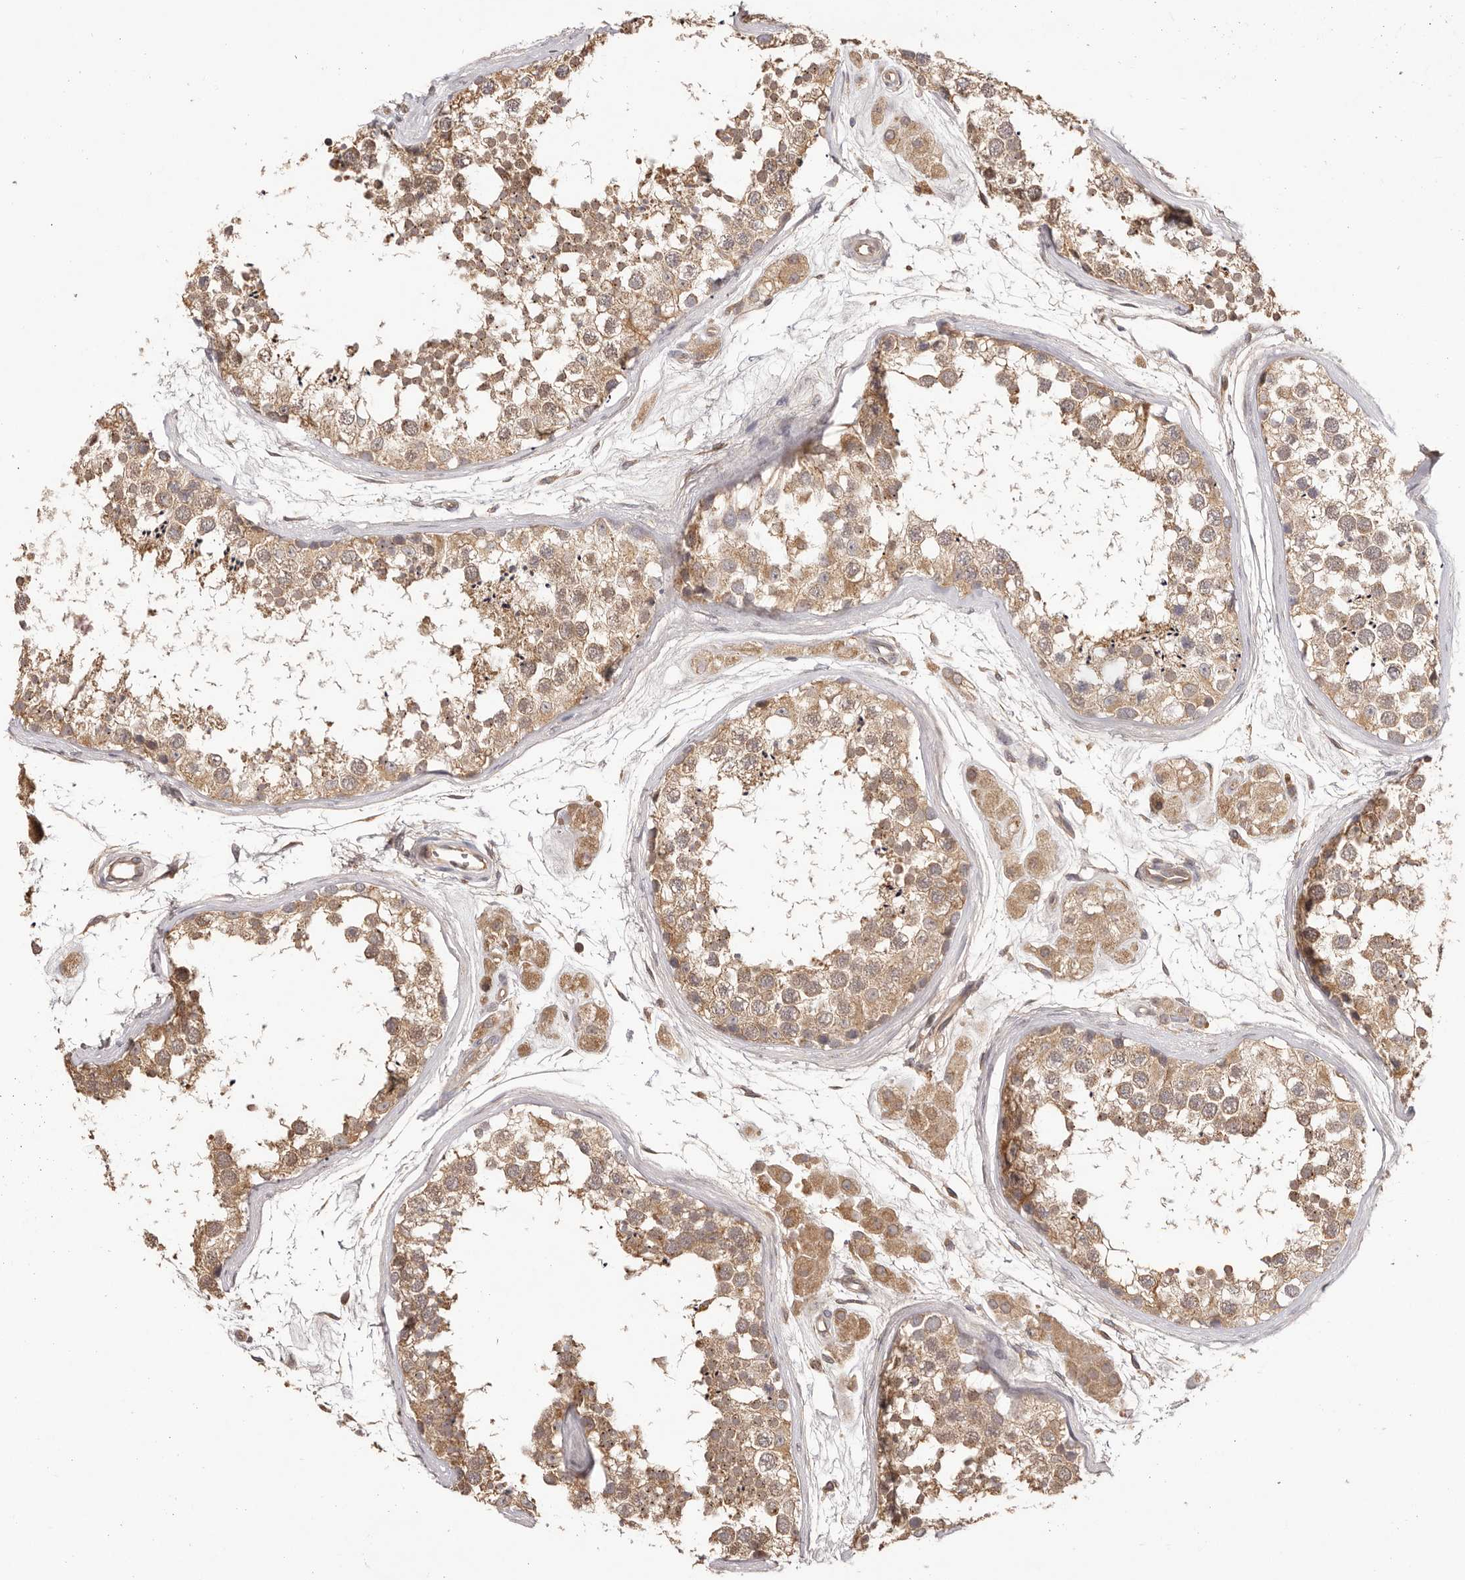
{"staining": {"intensity": "moderate", "quantity": ">75%", "location": "cytoplasmic/membranous"}, "tissue": "testis", "cell_type": "Cells in seminiferous ducts", "image_type": "normal", "snomed": [{"axis": "morphology", "description": "Normal tissue, NOS"}, {"axis": "topography", "description": "Testis"}], "caption": "The immunohistochemical stain labels moderate cytoplasmic/membranous expression in cells in seminiferous ducts of benign testis. (DAB (3,3'-diaminobenzidine) IHC, brown staining for protein, blue staining for nuclei).", "gene": "UBR2", "patient": {"sex": "male", "age": 56}}